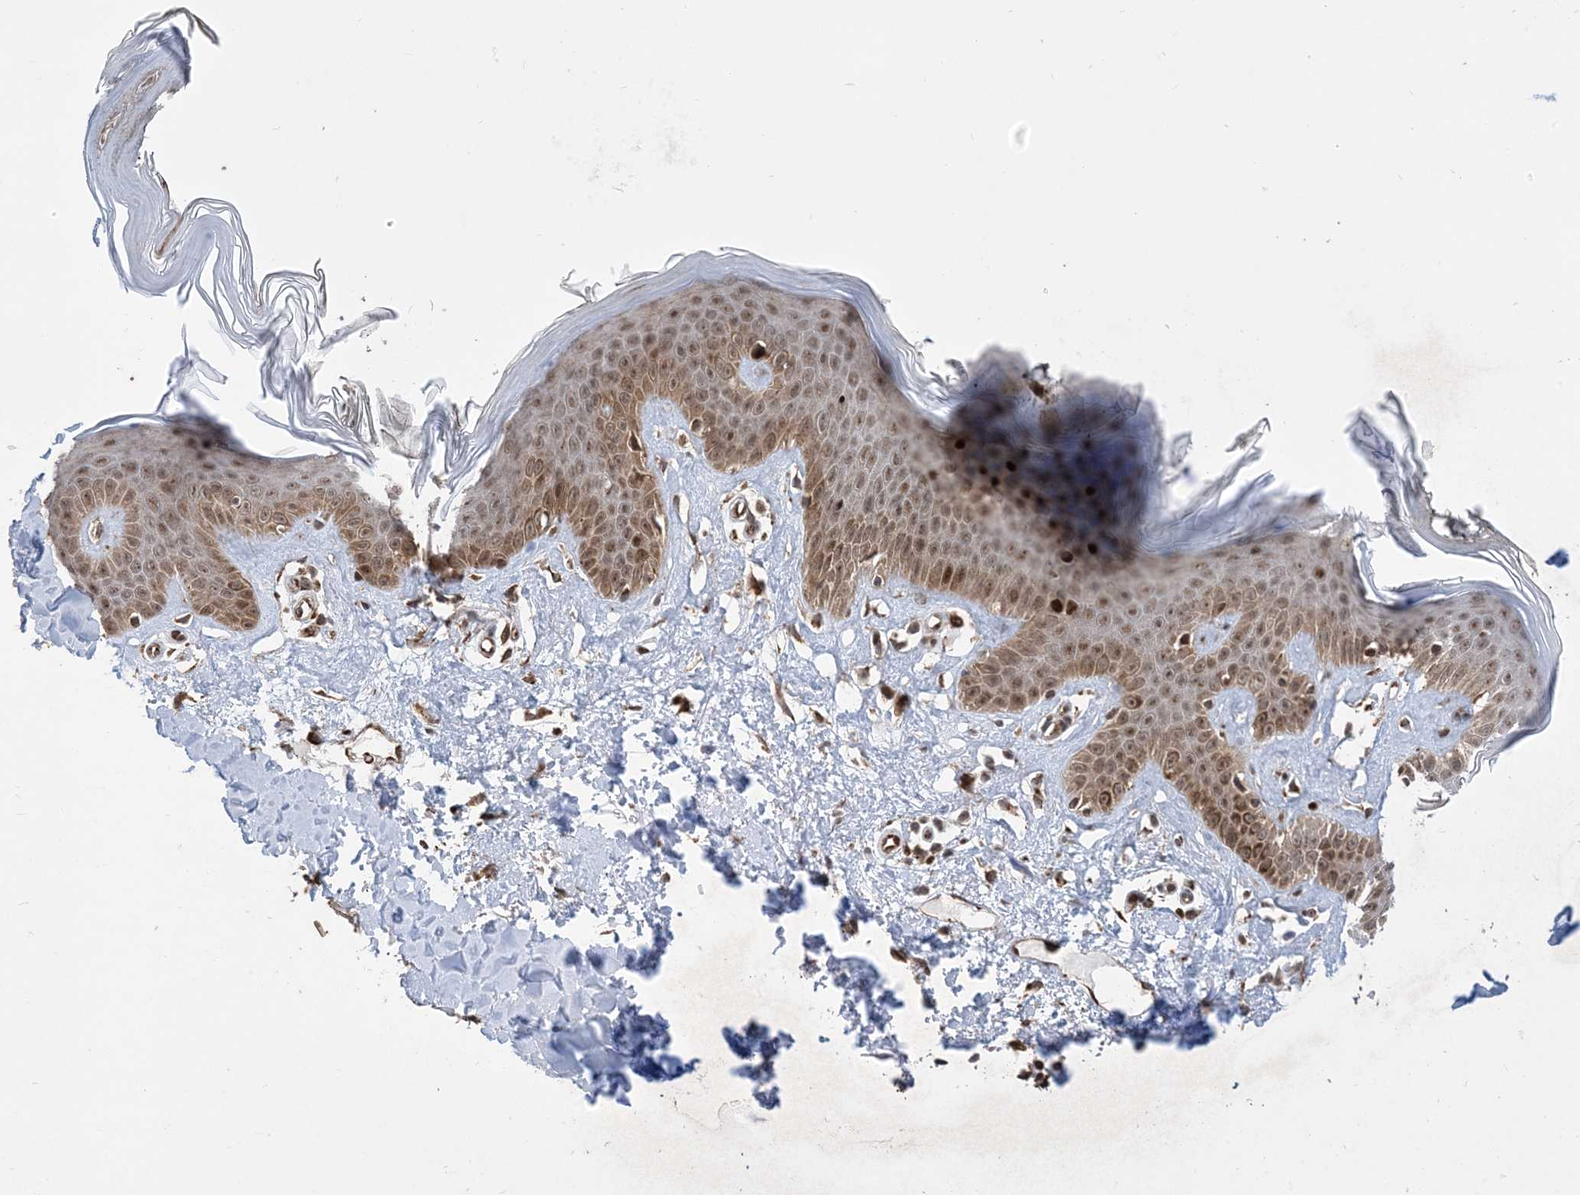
{"staining": {"intensity": "strong", "quantity": ">75%", "location": "cytoplasmic/membranous"}, "tissue": "skin", "cell_type": "Fibroblasts", "image_type": "normal", "snomed": [{"axis": "morphology", "description": "Normal tissue, NOS"}, {"axis": "topography", "description": "Skin"}], "caption": "Brown immunohistochemical staining in benign human skin displays strong cytoplasmic/membranous positivity in about >75% of fibroblasts.", "gene": "FAM9B", "patient": {"sex": "female", "age": 64}}